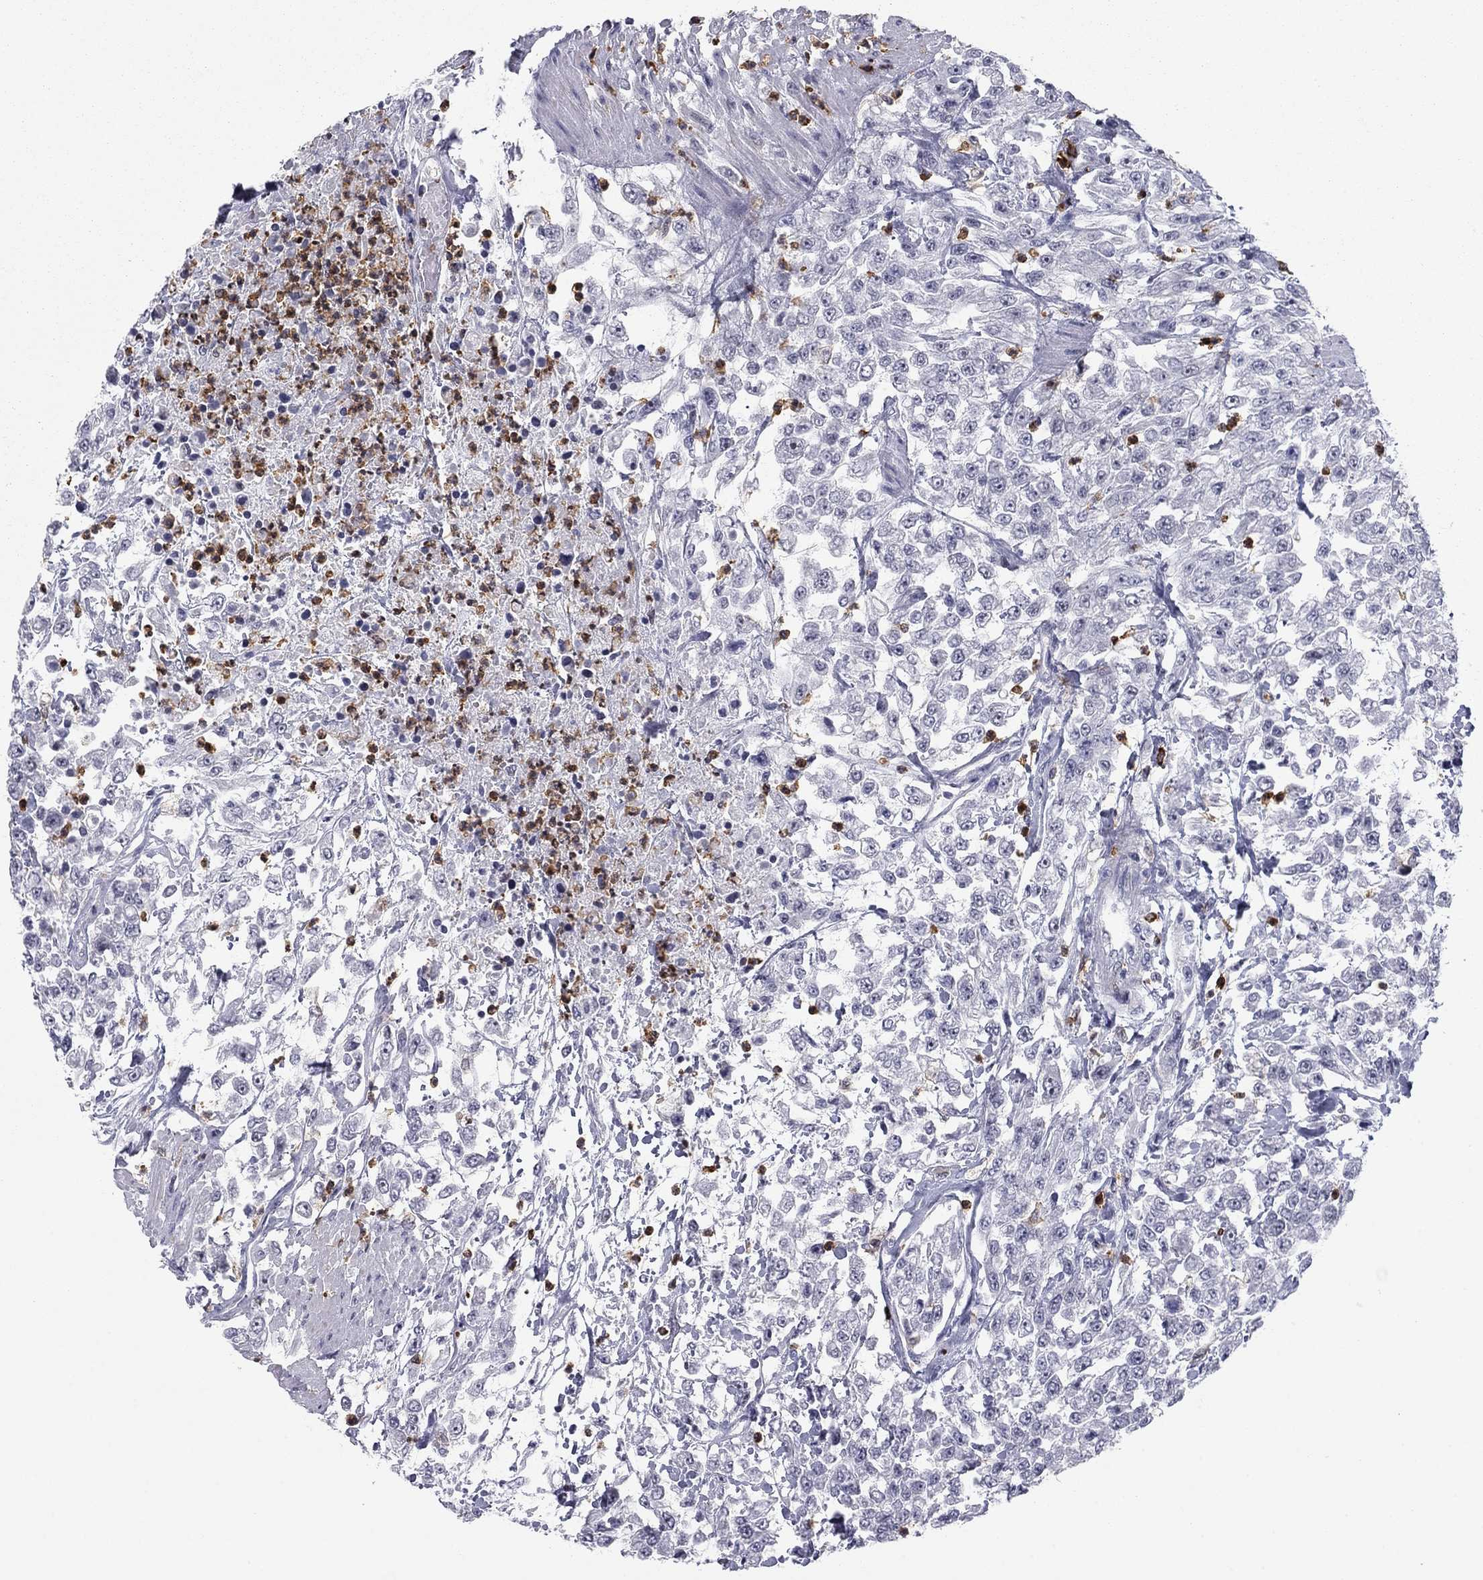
{"staining": {"intensity": "negative", "quantity": "none", "location": "none"}, "tissue": "urothelial cancer", "cell_type": "Tumor cells", "image_type": "cancer", "snomed": [{"axis": "morphology", "description": "Urothelial carcinoma, High grade"}, {"axis": "topography", "description": "Urinary bladder"}], "caption": "The micrograph exhibits no significant expression in tumor cells of high-grade urothelial carcinoma.", "gene": "ARHGAP27", "patient": {"sex": "male", "age": 46}}